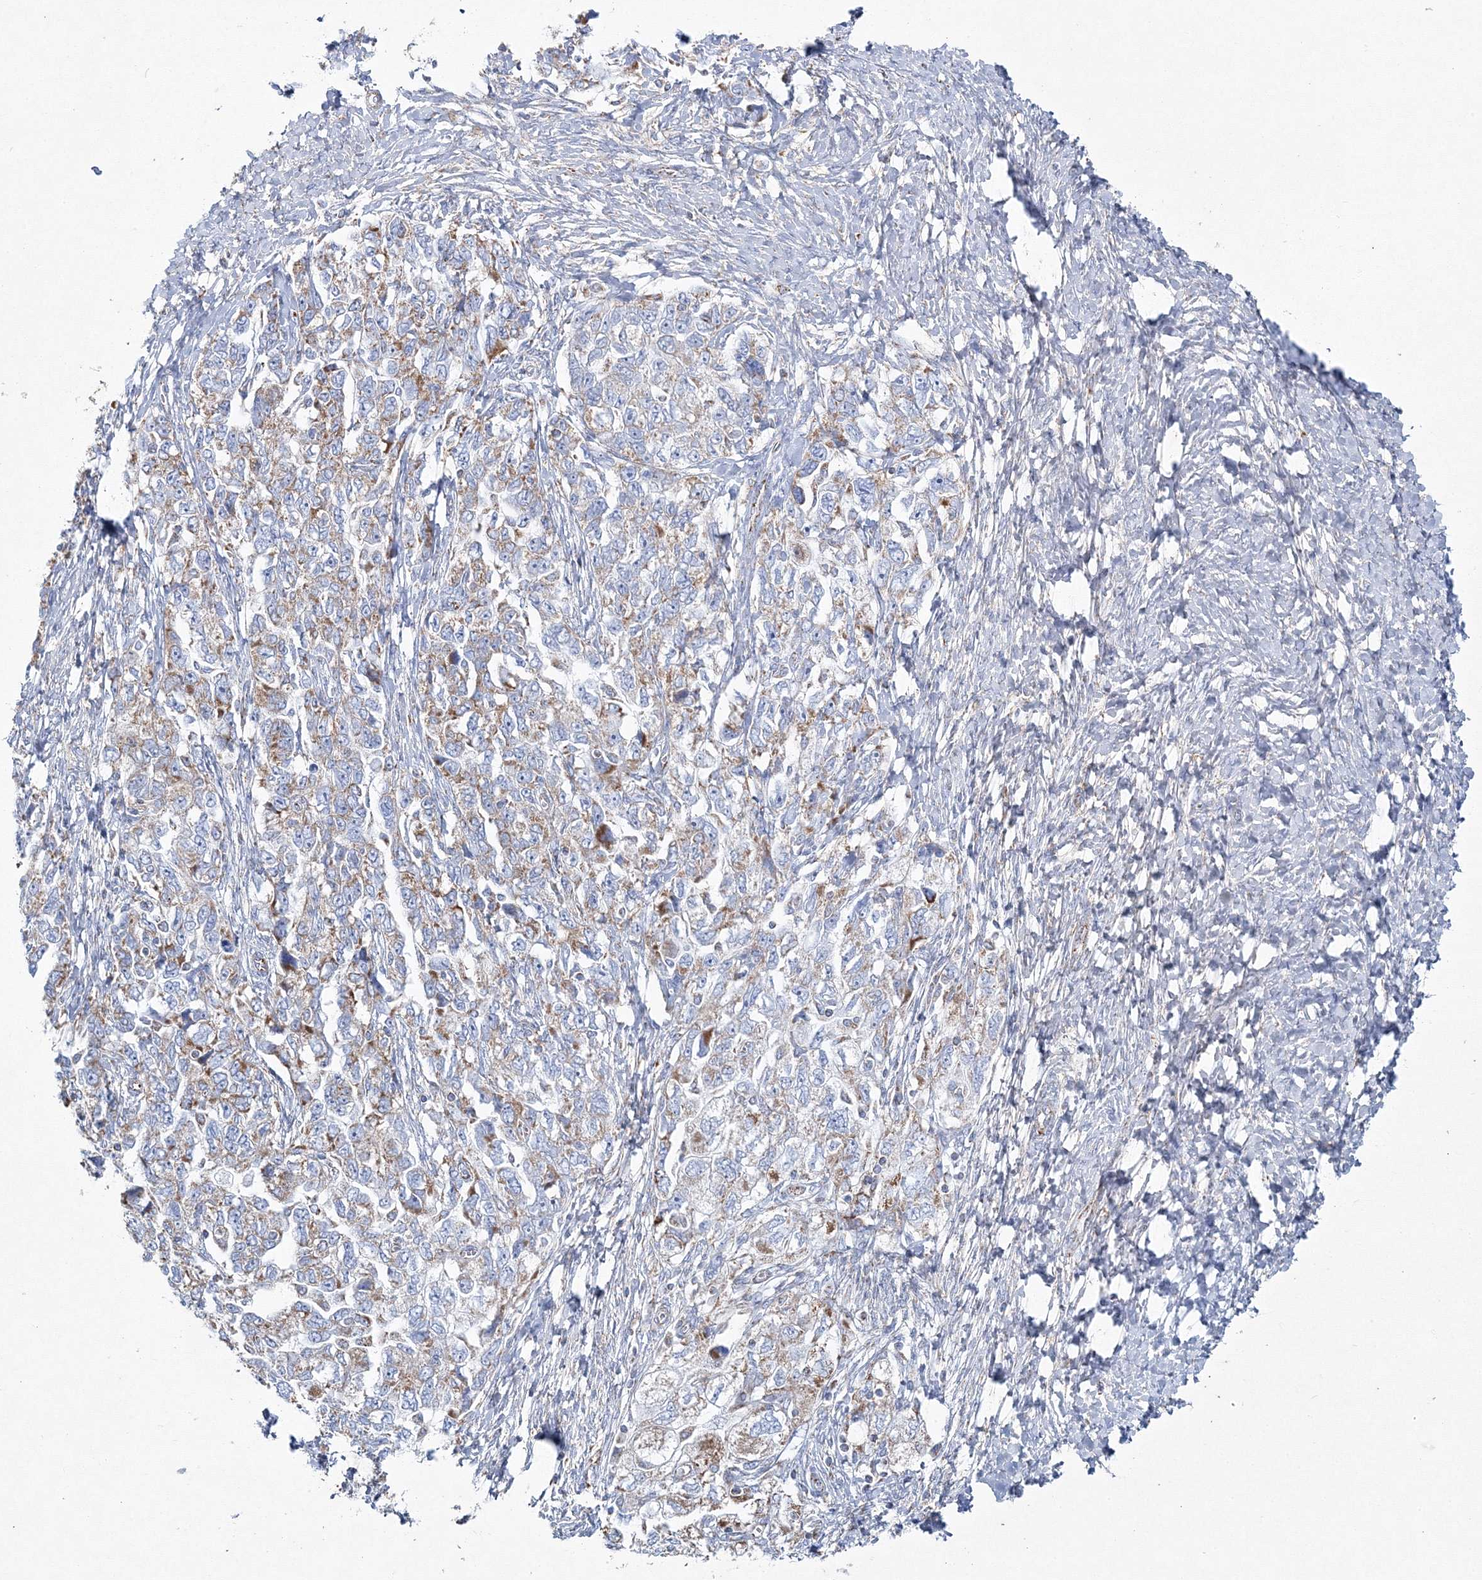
{"staining": {"intensity": "moderate", "quantity": ">75%", "location": "cytoplasmic/membranous"}, "tissue": "ovarian cancer", "cell_type": "Tumor cells", "image_type": "cancer", "snomed": [{"axis": "morphology", "description": "Carcinoma, NOS"}, {"axis": "morphology", "description": "Cystadenocarcinoma, serous, NOS"}, {"axis": "topography", "description": "Ovary"}], "caption": "IHC staining of ovarian carcinoma, which exhibits medium levels of moderate cytoplasmic/membranous staining in about >75% of tumor cells indicating moderate cytoplasmic/membranous protein expression. The staining was performed using DAB (3,3'-diaminobenzidine) (brown) for protein detection and nuclei were counterstained in hematoxylin (blue).", "gene": "HIBCH", "patient": {"sex": "female", "age": 69}}